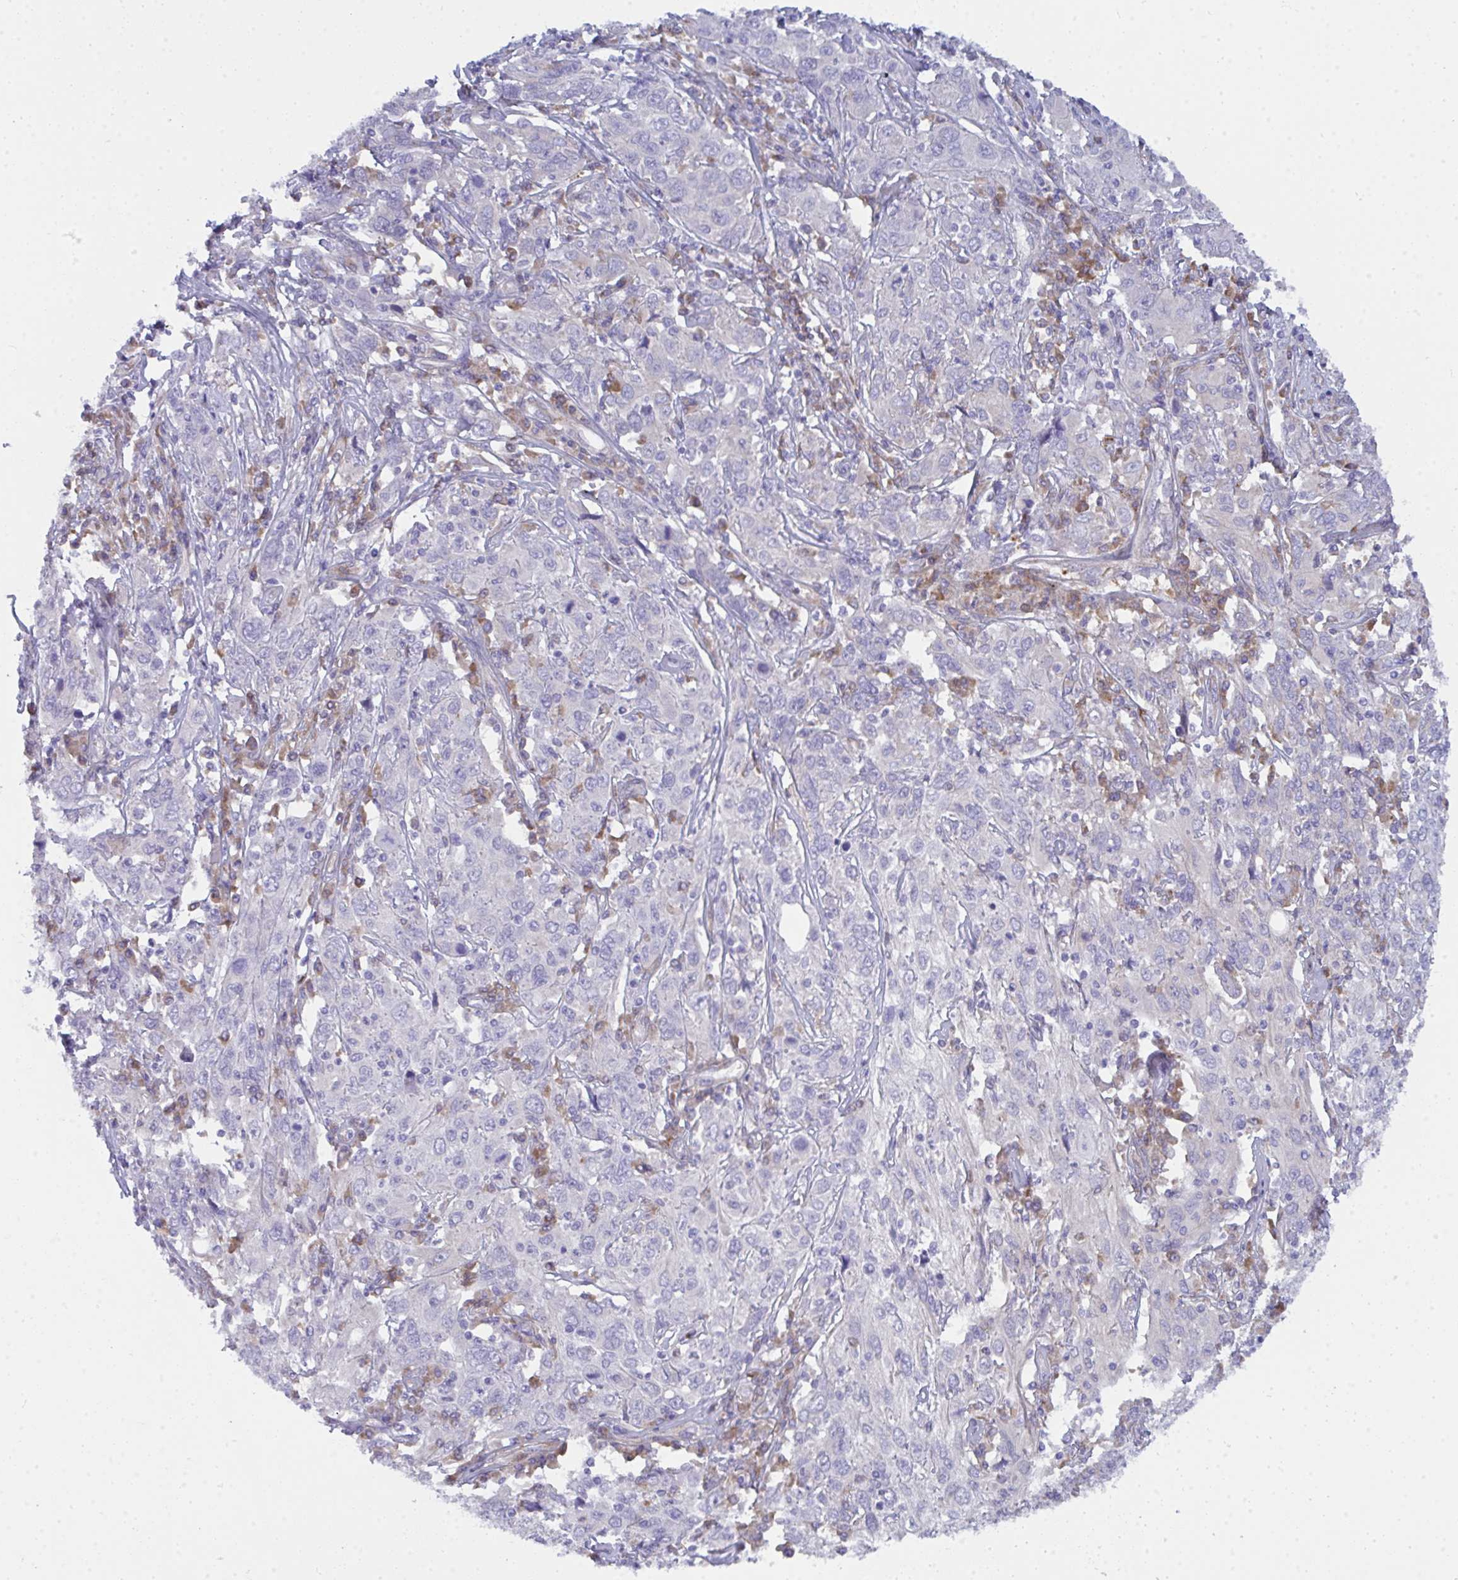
{"staining": {"intensity": "negative", "quantity": "none", "location": "none"}, "tissue": "cervical cancer", "cell_type": "Tumor cells", "image_type": "cancer", "snomed": [{"axis": "morphology", "description": "Squamous cell carcinoma, NOS"}, {"axis": "topography", "description": "Cervix"}], "caption": "Squamous cell carcinoma (cervical) was stained to show a protein in brown. There is no significant staining in tumor cells.", "gene": "GAB1", "patient": {"sex": "female", "age": 46}}